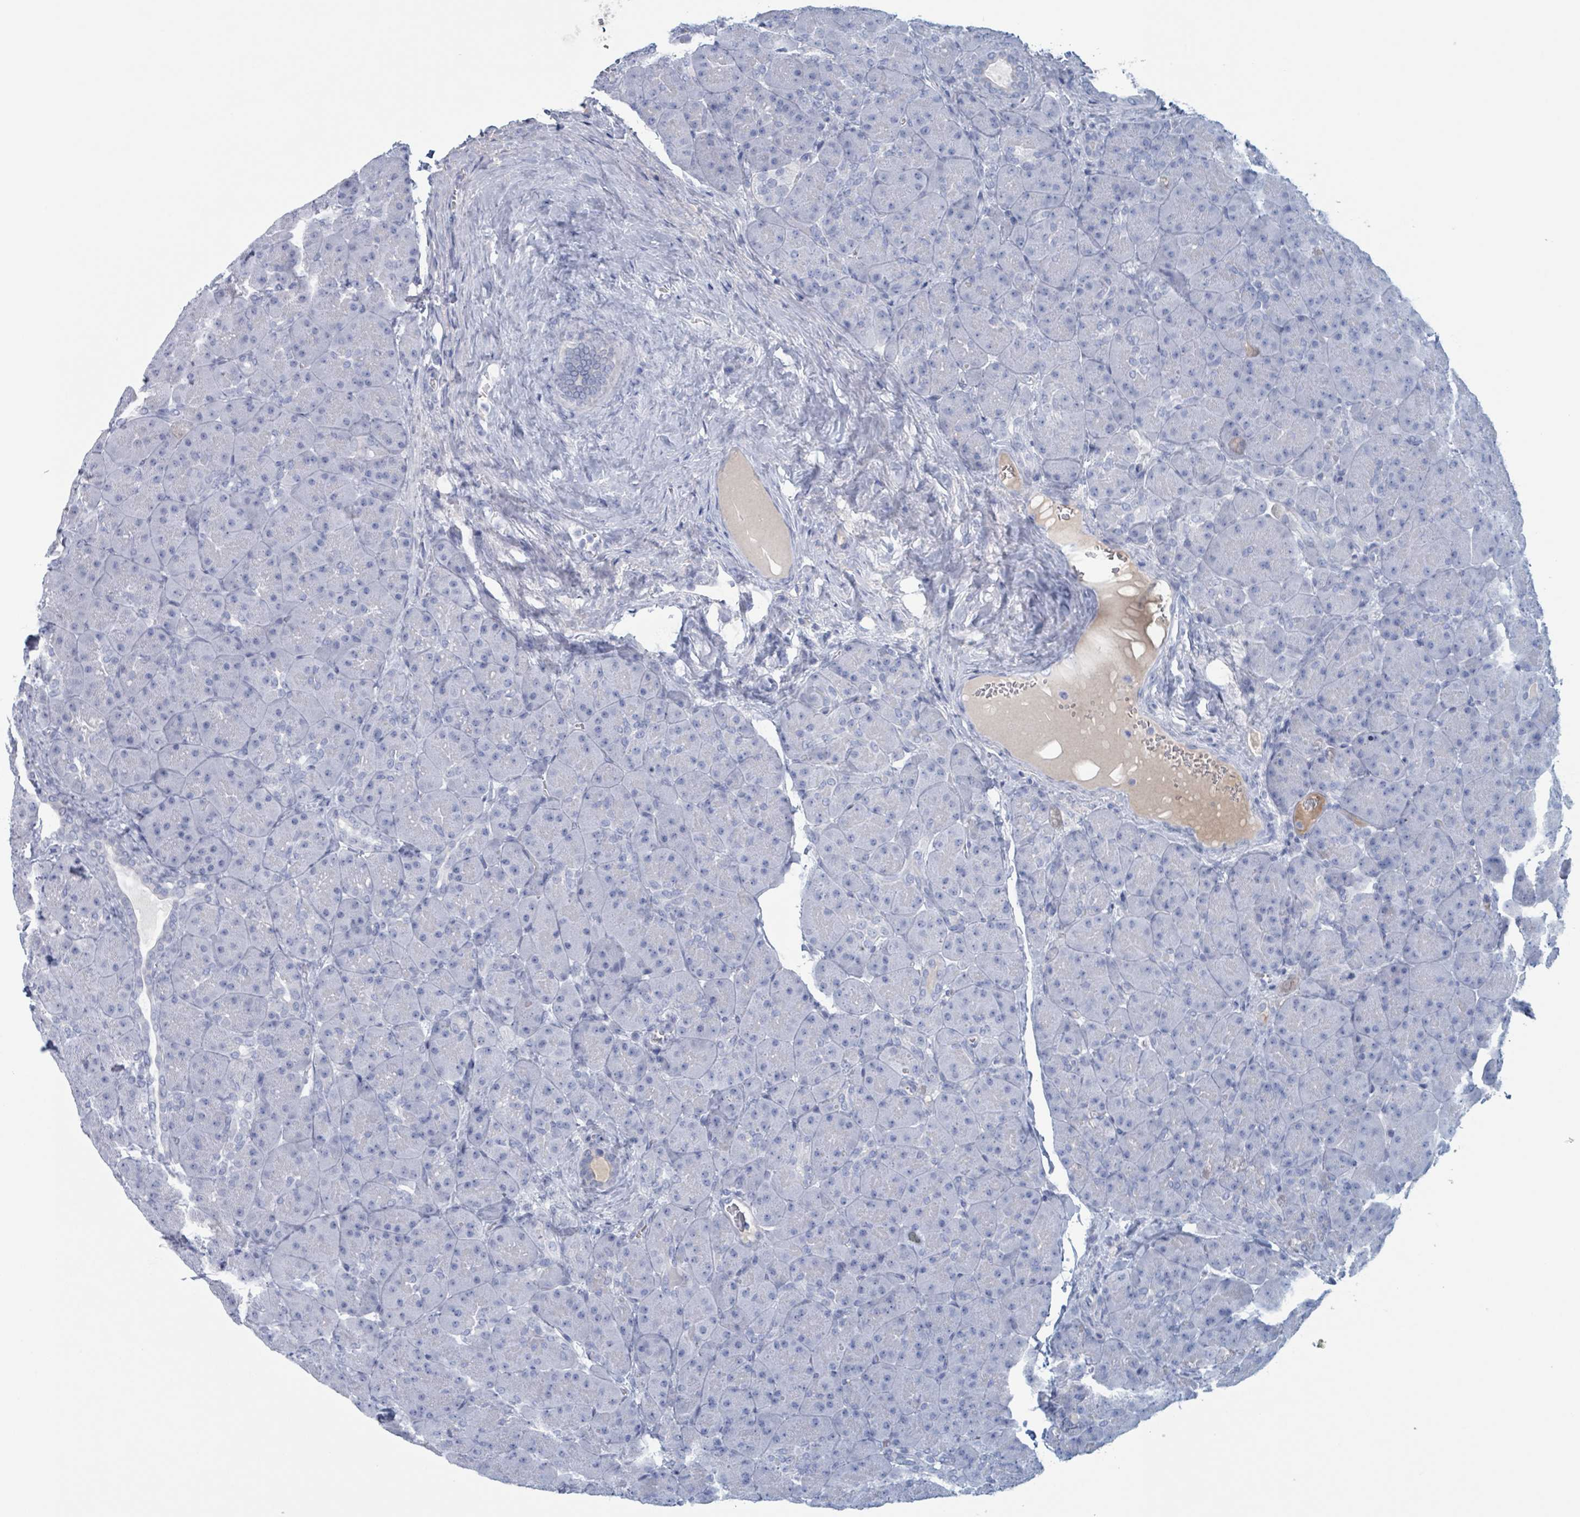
{"staining": {"intensity": "negative", "quantity": "none", "location": "none"}, "tissue": "pancreas", "cell_type": "Exocrine glandular cells", "image_type": "normal", "snomed": [{"axis": "morphology", "description": "Normal tissue, NOS"}, {"axis": "topography", "description": "Pancreas"}], "caption": "Immunohistochemical staining of benign human pancreas shows no significant positivity in exocrine glandular cells. Brightfield microscopy of IHC stained with DAB (3,3'-diaminobenzidine) (brown) and hematoxylin (blue), captured at high magnification.", "gene": "KLK4", "patient": {"sex": "male", "age": 66}}